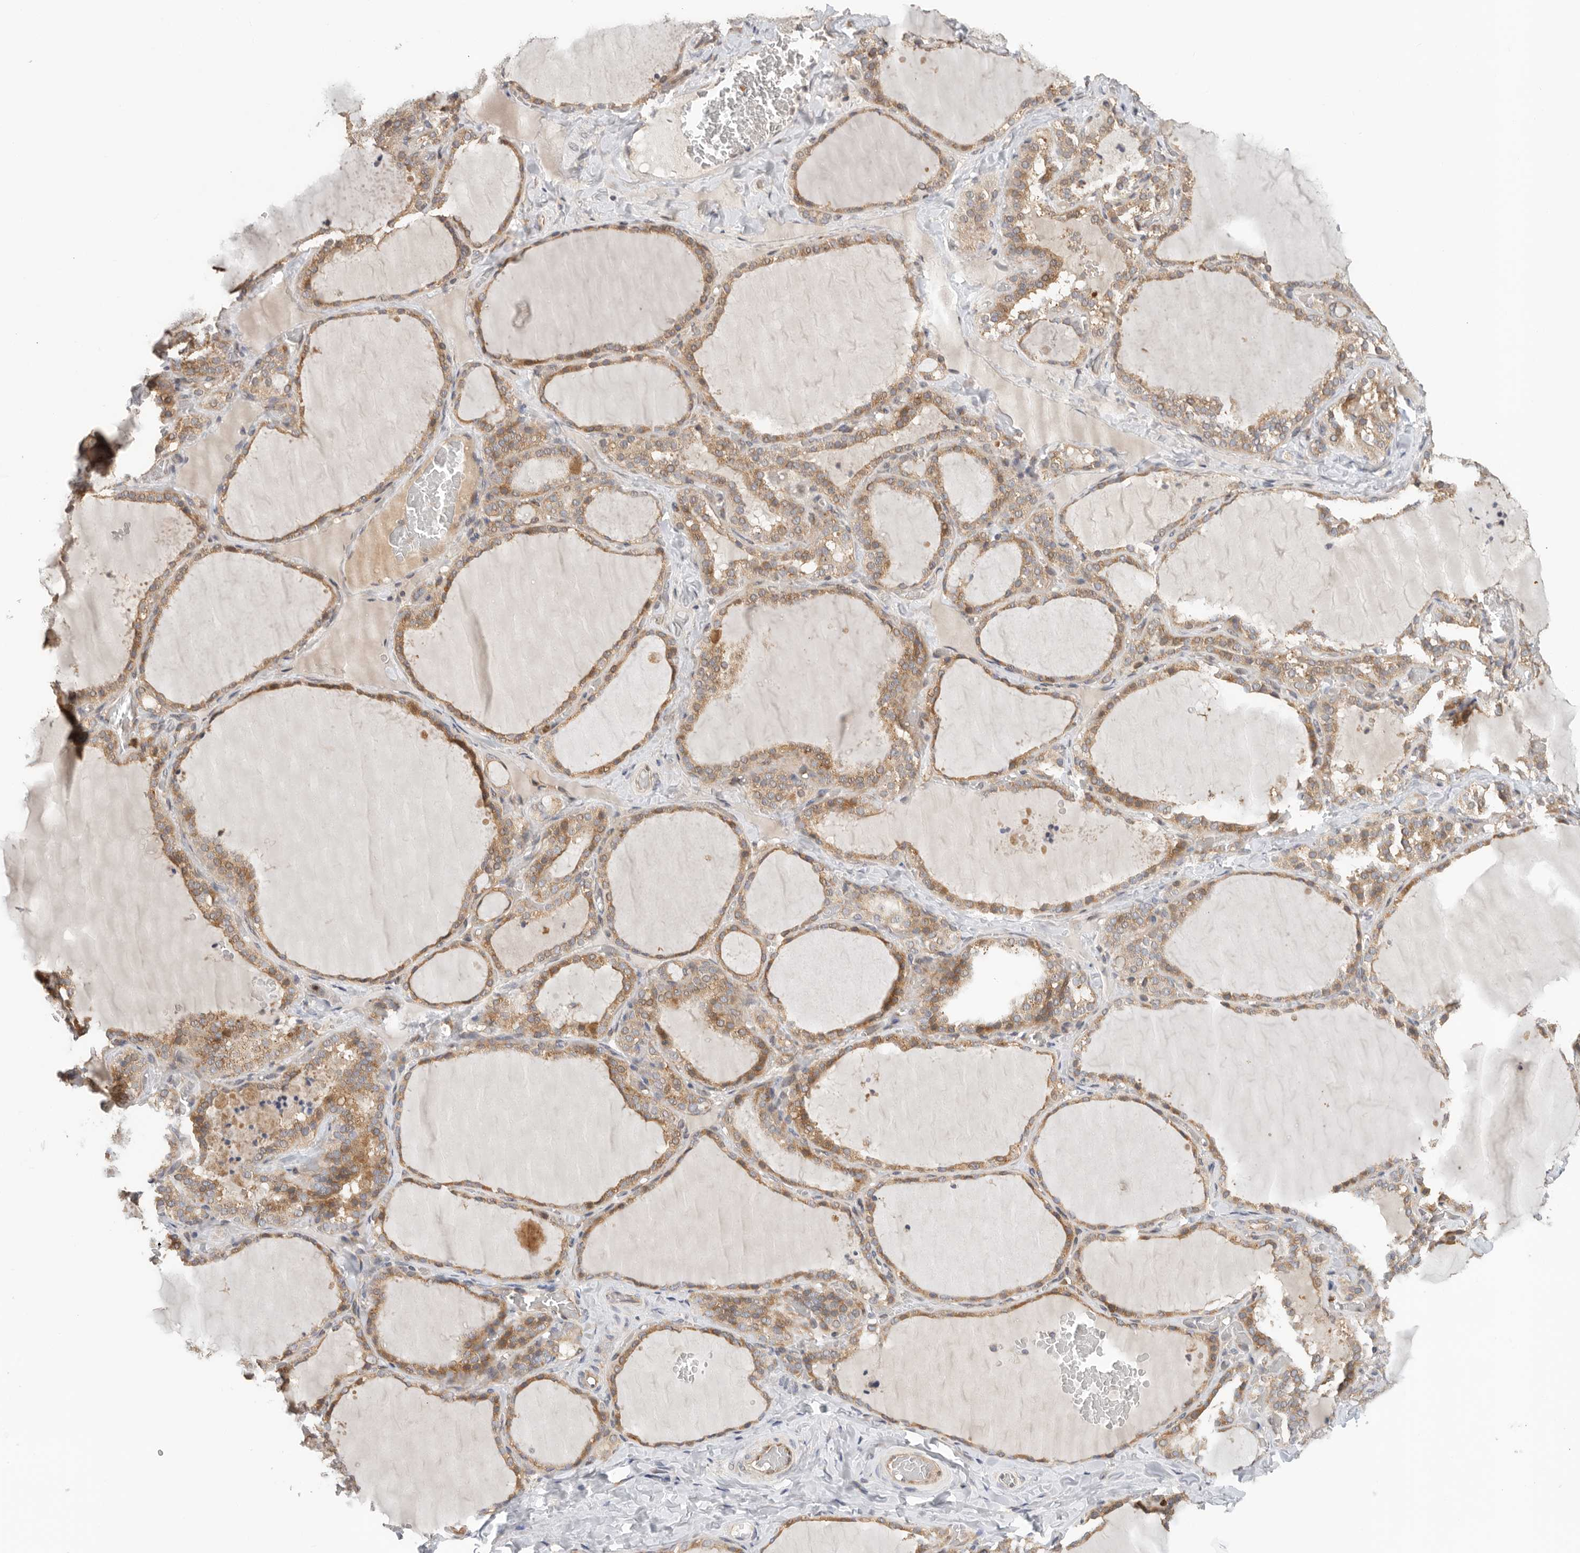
{"staining": {"intensity": "moderate", "quantity": ">75%", "location": "cytoplasmic/membranous"}, "tissue": "thyroid gland", "cell_type": "Glandular cells", "image_type": "normal", "snomed": [{"axis": "morphology", "description": "Normal tissue, NOS"}, {"axis": "topography", "description": "Thyroid gland"}], "caption": "Immunohistochemical staining of unremarkable human thyroid gland exhibits moderate cytoplasmic/membranous protein expression in approximately >75% of glandular cells.", "gene": "PUM1", "patient": {"sex": "female", "age": 22}}